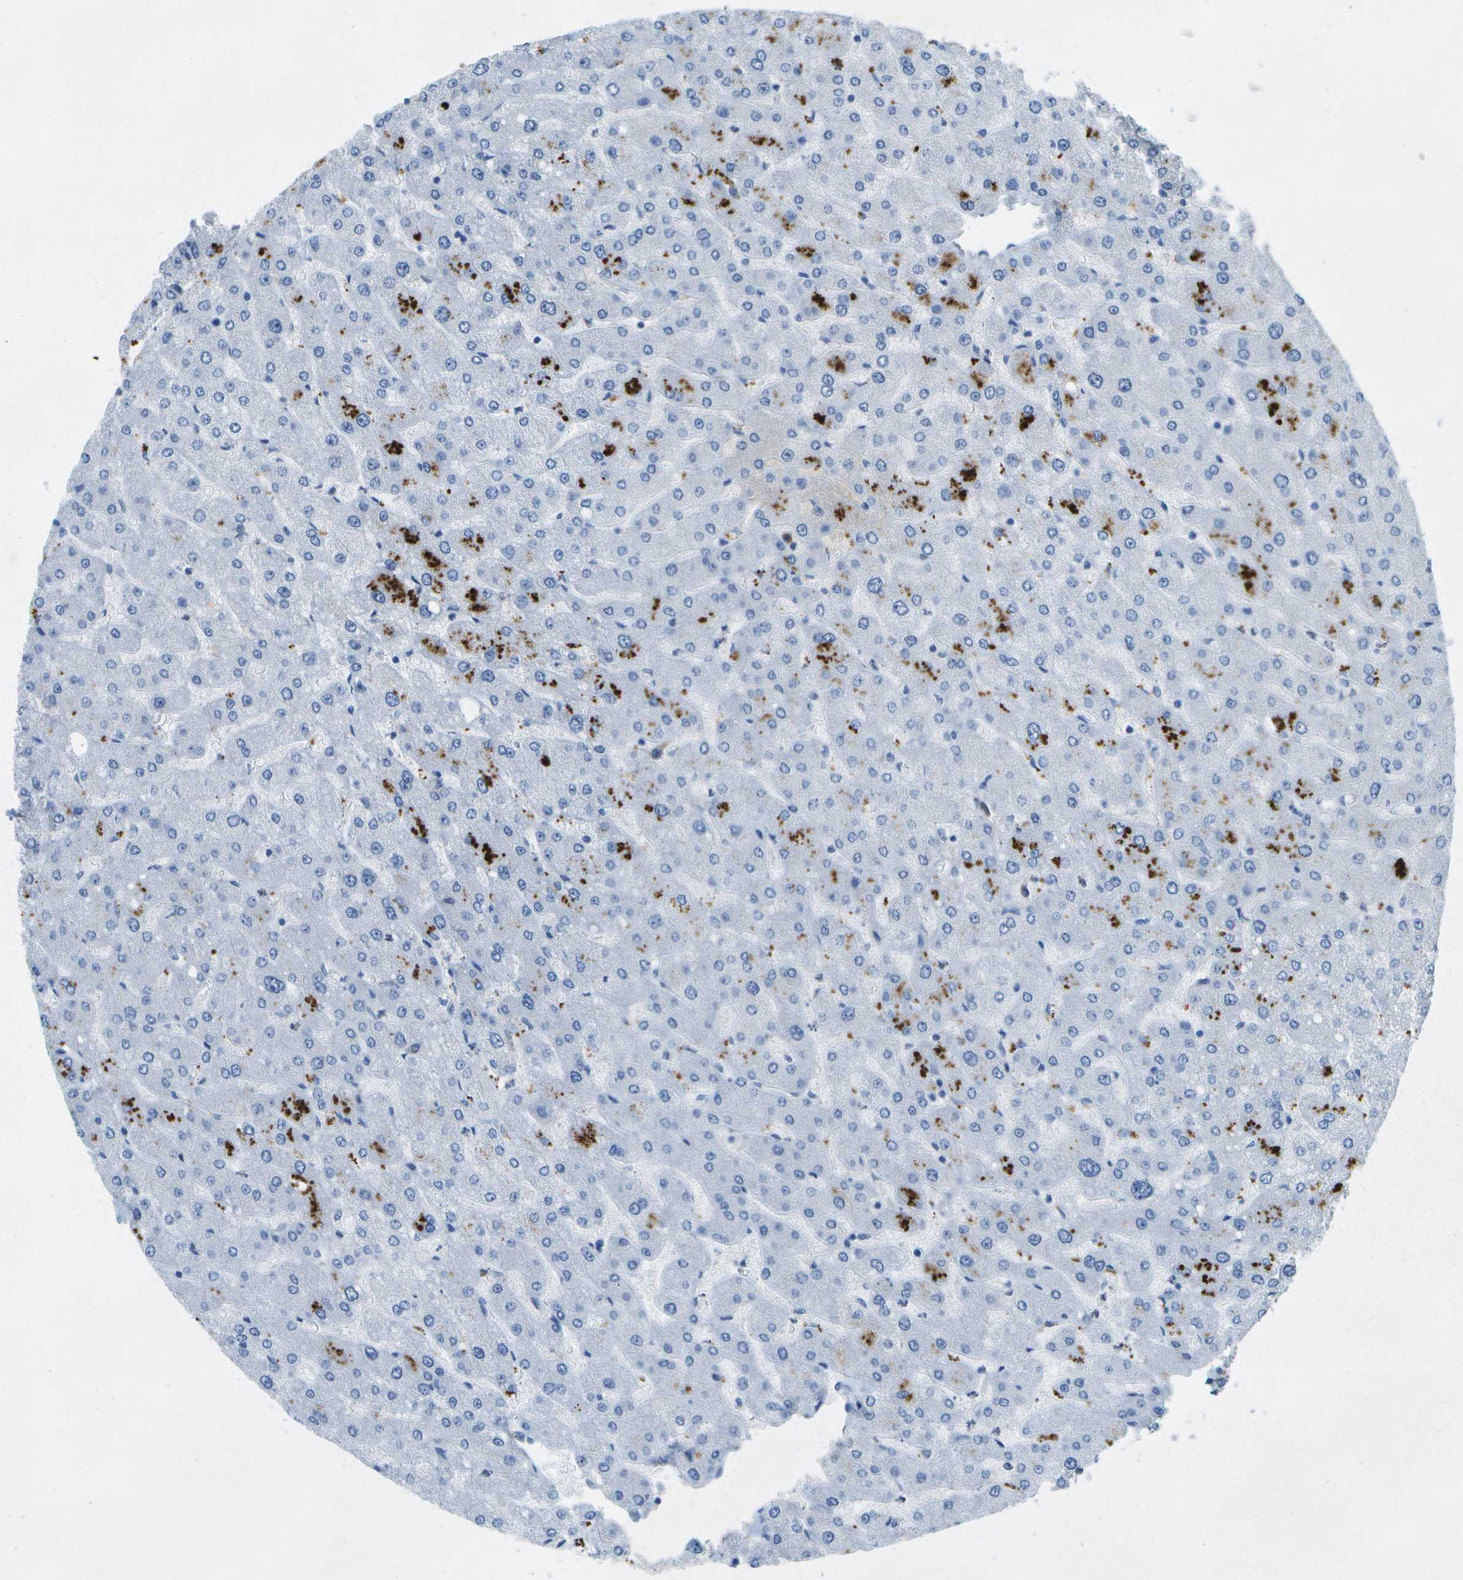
{"staining": {"intensity": "strong", "quantity": ">75%", "location": "cytoplasmic/membranous"}, "tissue": "liver", "cell_type": "Cholangiocytes", "image_type": "normal", "snomed": [{"axis": "morphology", "description": "Normal tissue, NOS"}, {"axis": "topography", "description": "Liver"}], "caption": "Cholangiocytes show high levels of strong cytoplasmic/membranous expression in about >75% of cells in unremarkable liver.", "gene": "WNK2", "patient": {"sex": "male", "age": 55}}